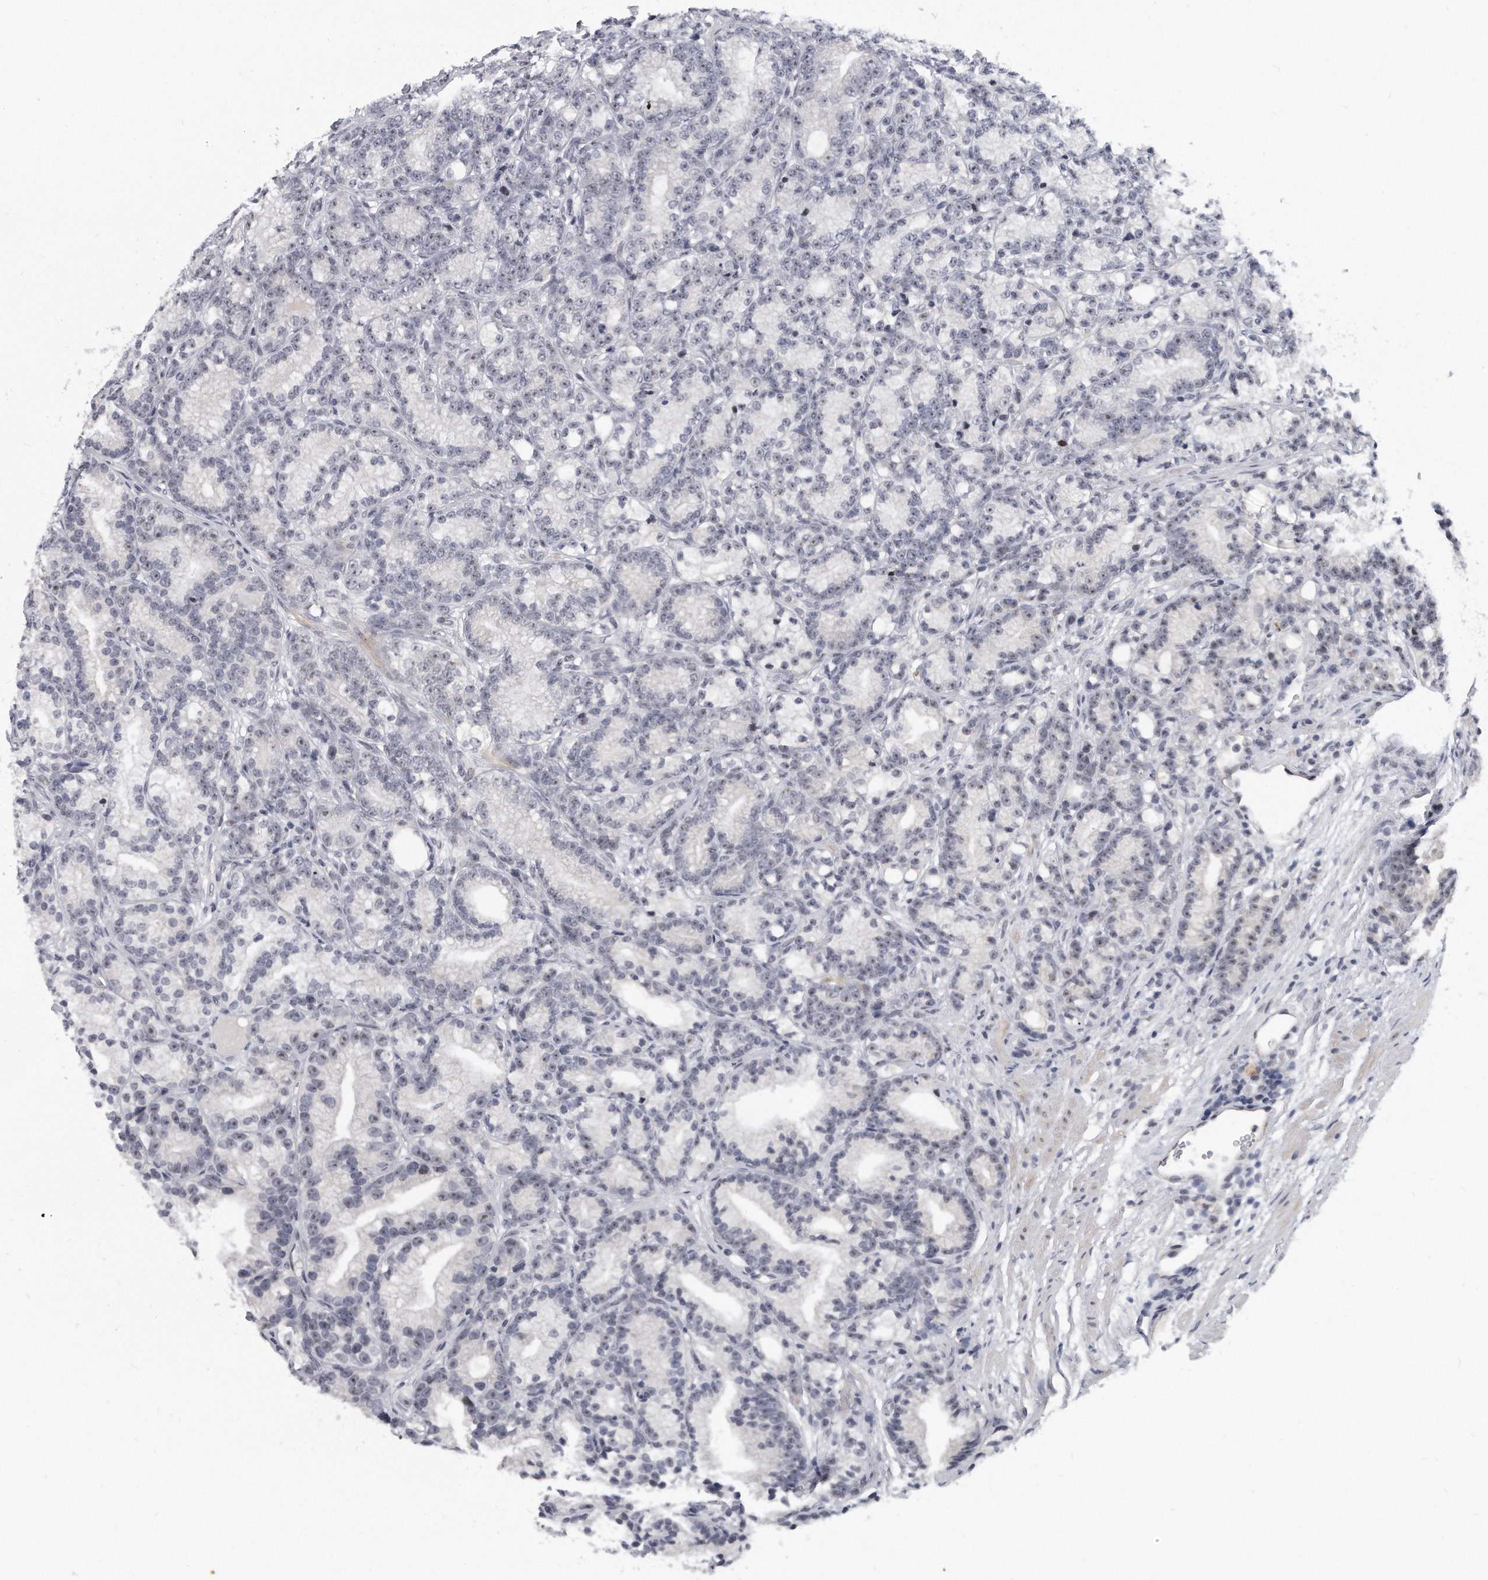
{"staining": {"intensity": "weak", "quantity": "25%-75%", "location": "nuclear"}, "tissue": "prostate cancer", "cell_type": "Tumor cells", "image_type": "cancer", "snomed": [{"axis": "morphology", "description": "Adenocarcinoma, Low grade"}, {"axis": "topography", "description": "Prostate"}], "caption": "Immunohistochemical staining of prostate low-grade adenocarcinoma displays weak nuclear protein expression in about 25%-75% of tumor cells.", "gene": "TFCP2L1", "patient": {"sex": "male", "age": 89}}